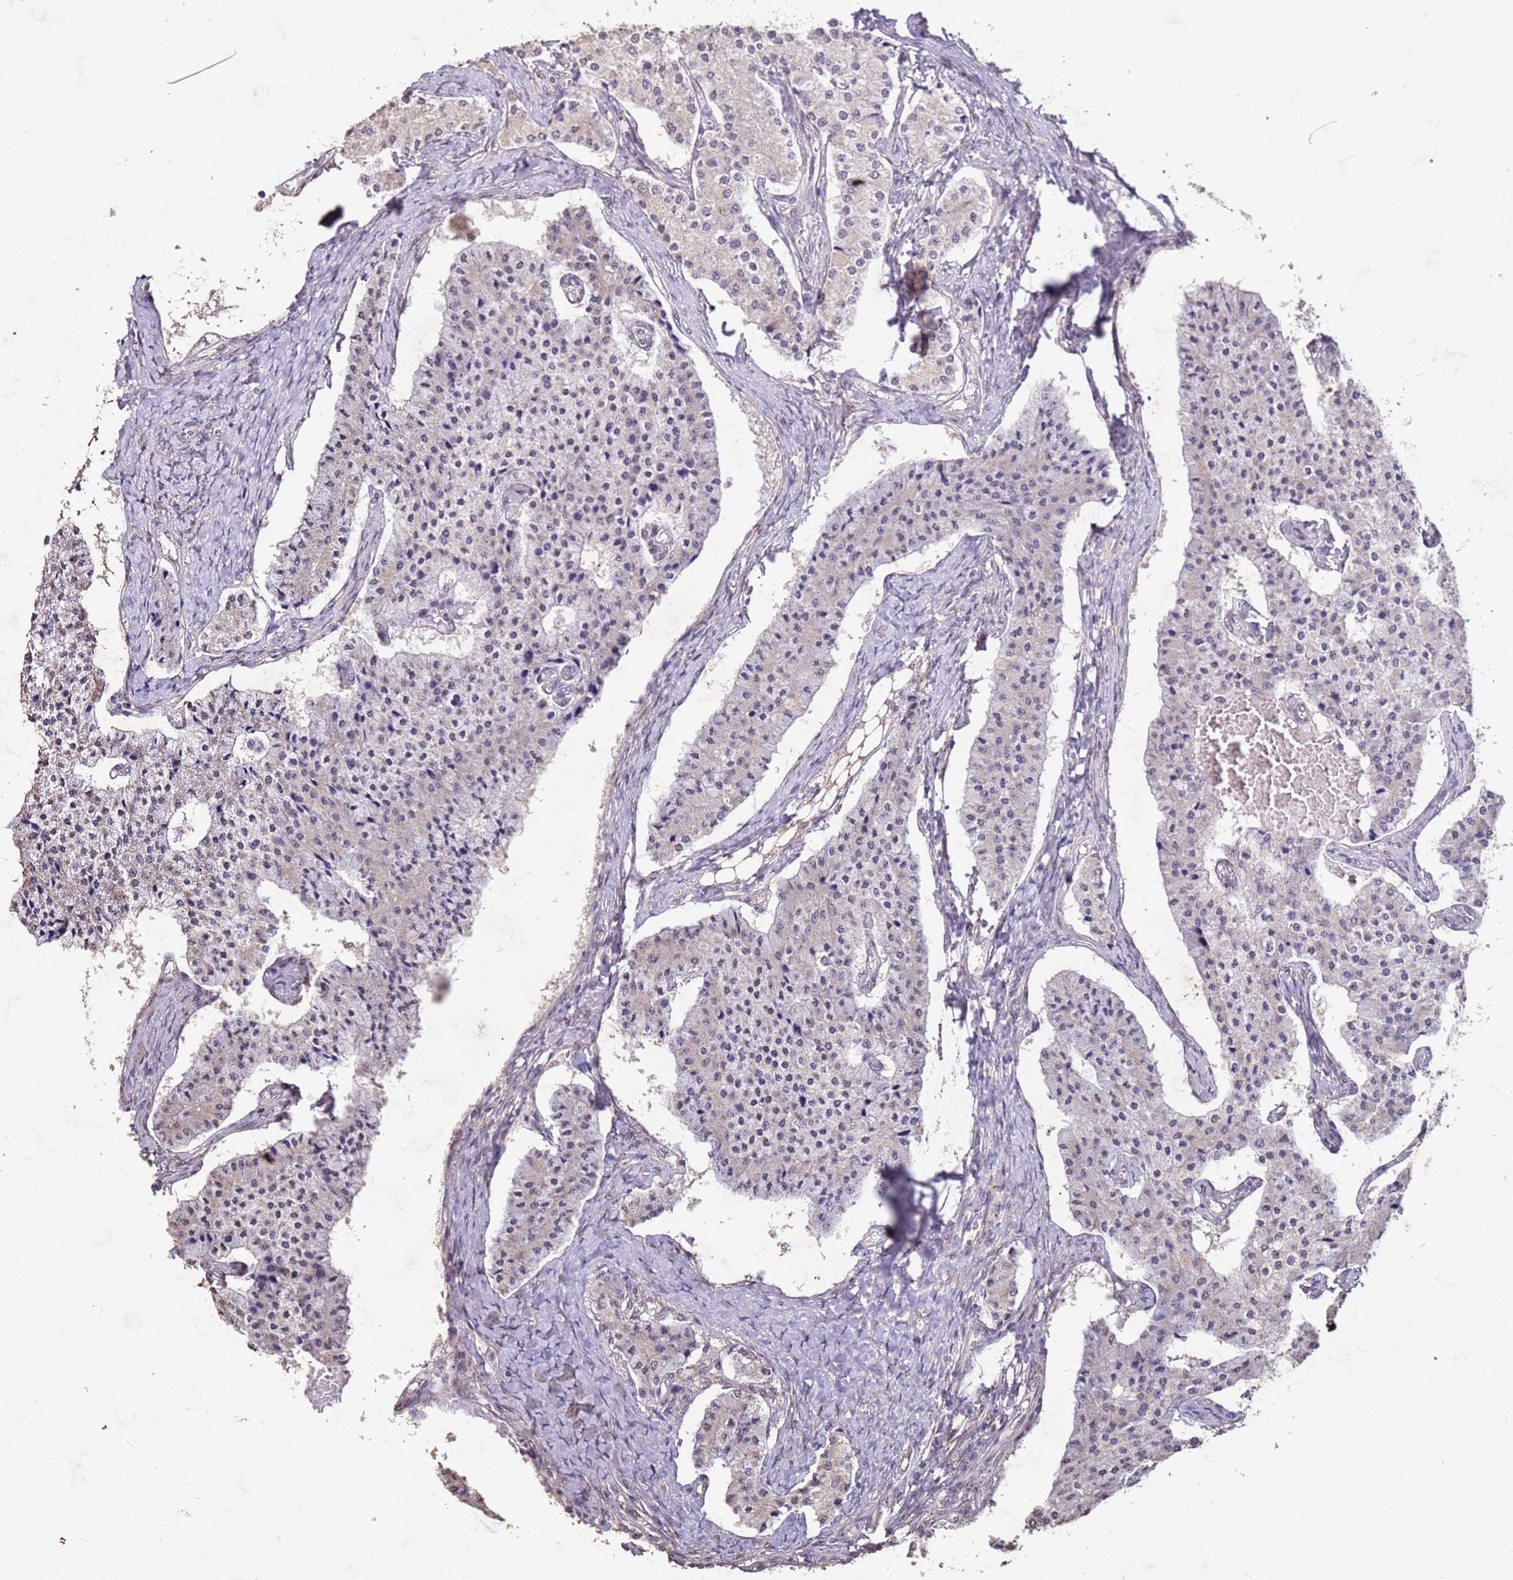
{"staining": {"intensity": "negative", "quantity": "none", "location": "none"}, "tissue": "carcinoid", "cell_type": "Tumor cells", "image_type": "cancer", "snomed": [{"axis": "morphology", "description": "Carcinoid, malignant, NOS"}, {"axis": "topography", "description": "Colon"}], "caption": "The micrograph exhibits no staining of tumor cells in carcinoid (malignant). (Stains: DAB (3,3'-diaminobenzidine) IHC with hematoxylin counter stain, Microscopy: brightfield microscopy at high magnification).", "gene": "SLC25A15", "patient": {"sex": "female", "age": 52}}